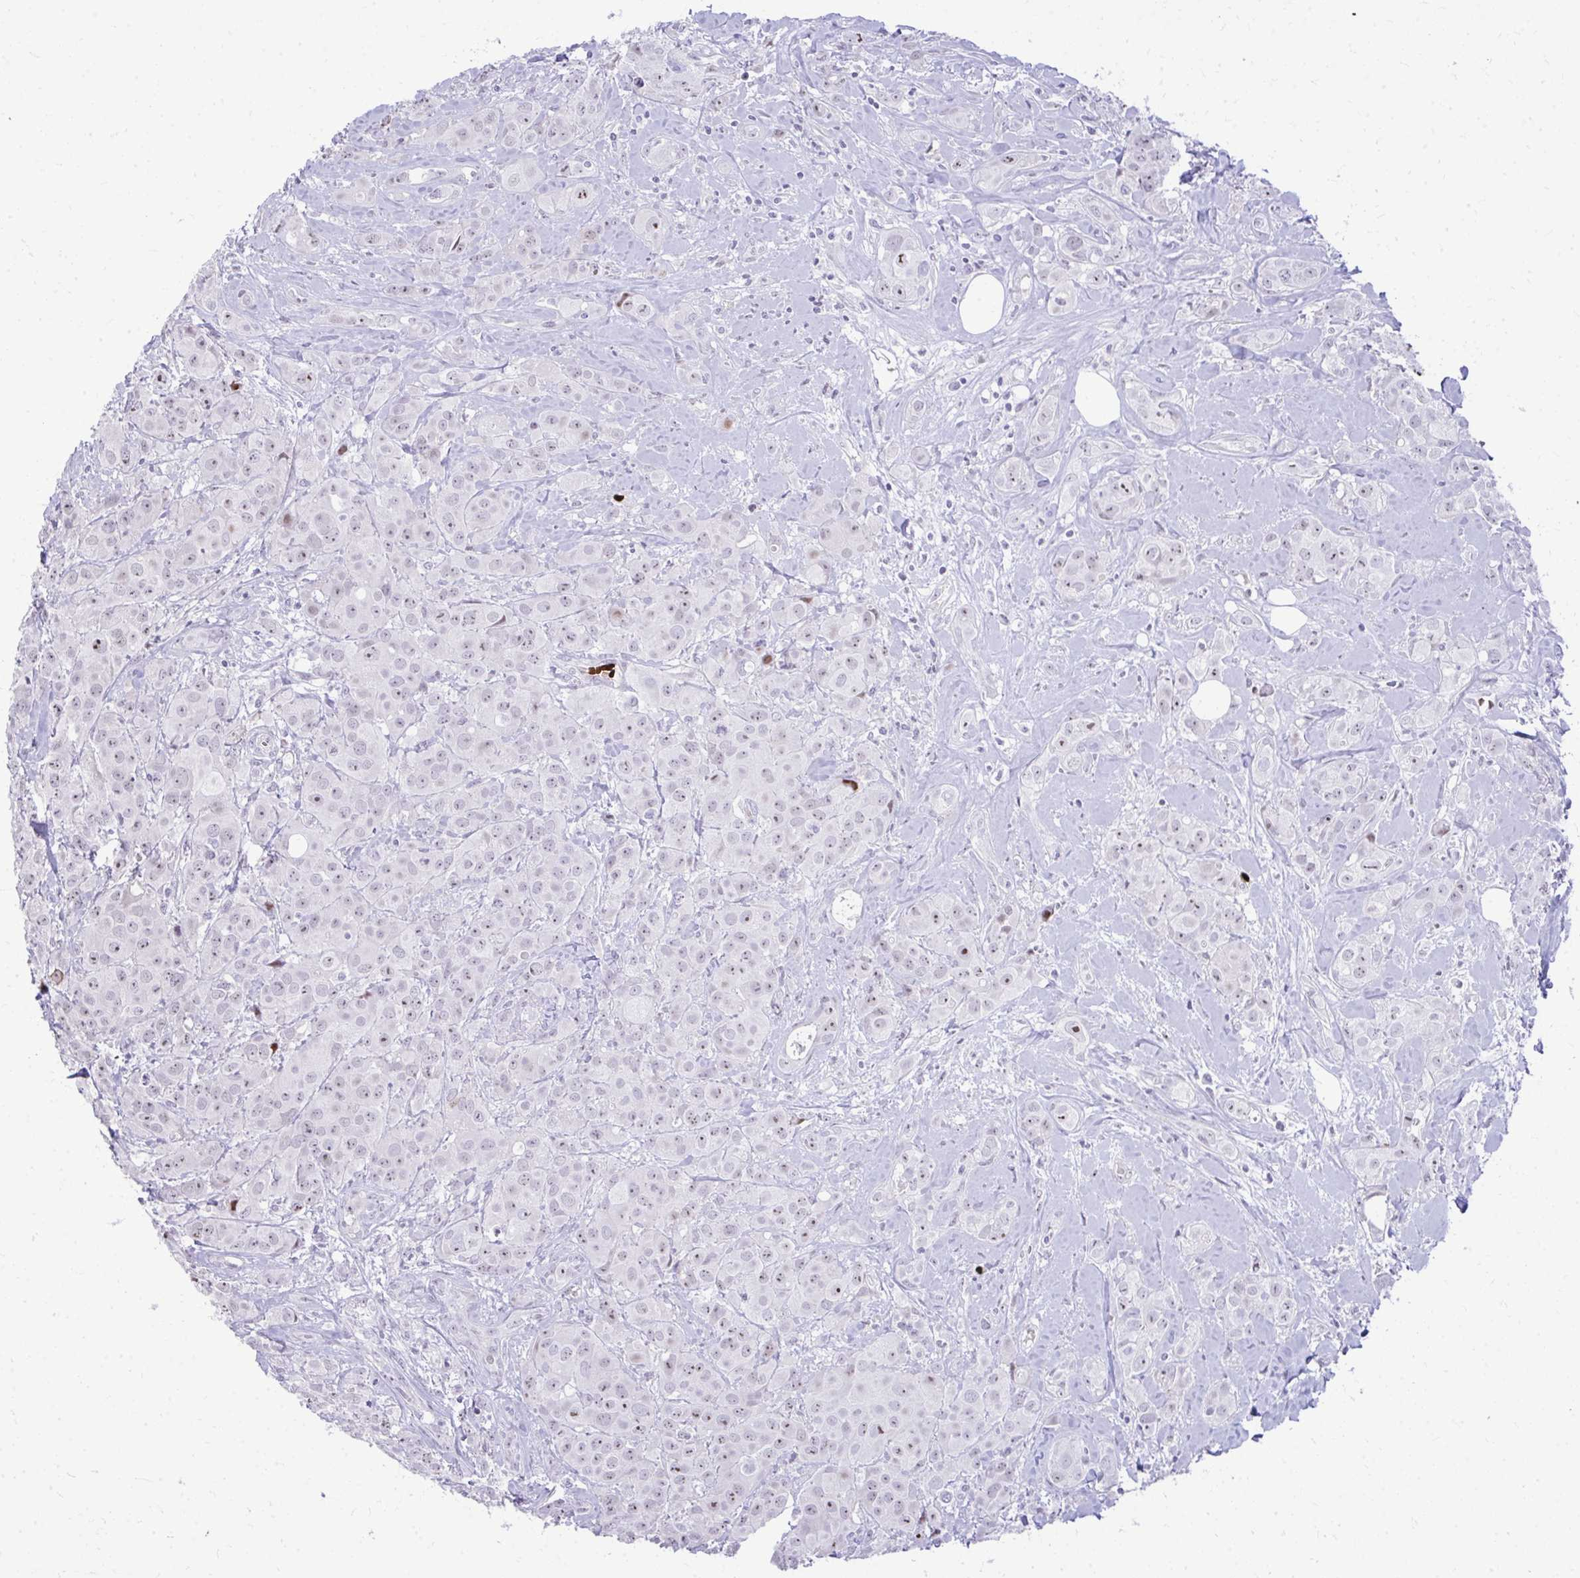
{"staining": {"intensity": "weak", "quantity": "<25%", "location": "nuclear"}, "tissue": "breast cancer", "cell_type": "Tumor cells", "image_type": "cancer", "snomed": [{"axis": "morphology", "description": "Normal tissue, NOS"}, {"axis": "morphology", "description": "Duct carcinoma"}, {"axis": "topography", "description": "Breast"}], "caption": "This is an immunohistochemistry image of human breast cancer (invasive ductal carcinoma). There is no staining in tumor cells.", "gene": "DLX4", "patient": {"sex": "female", "age": 43}}